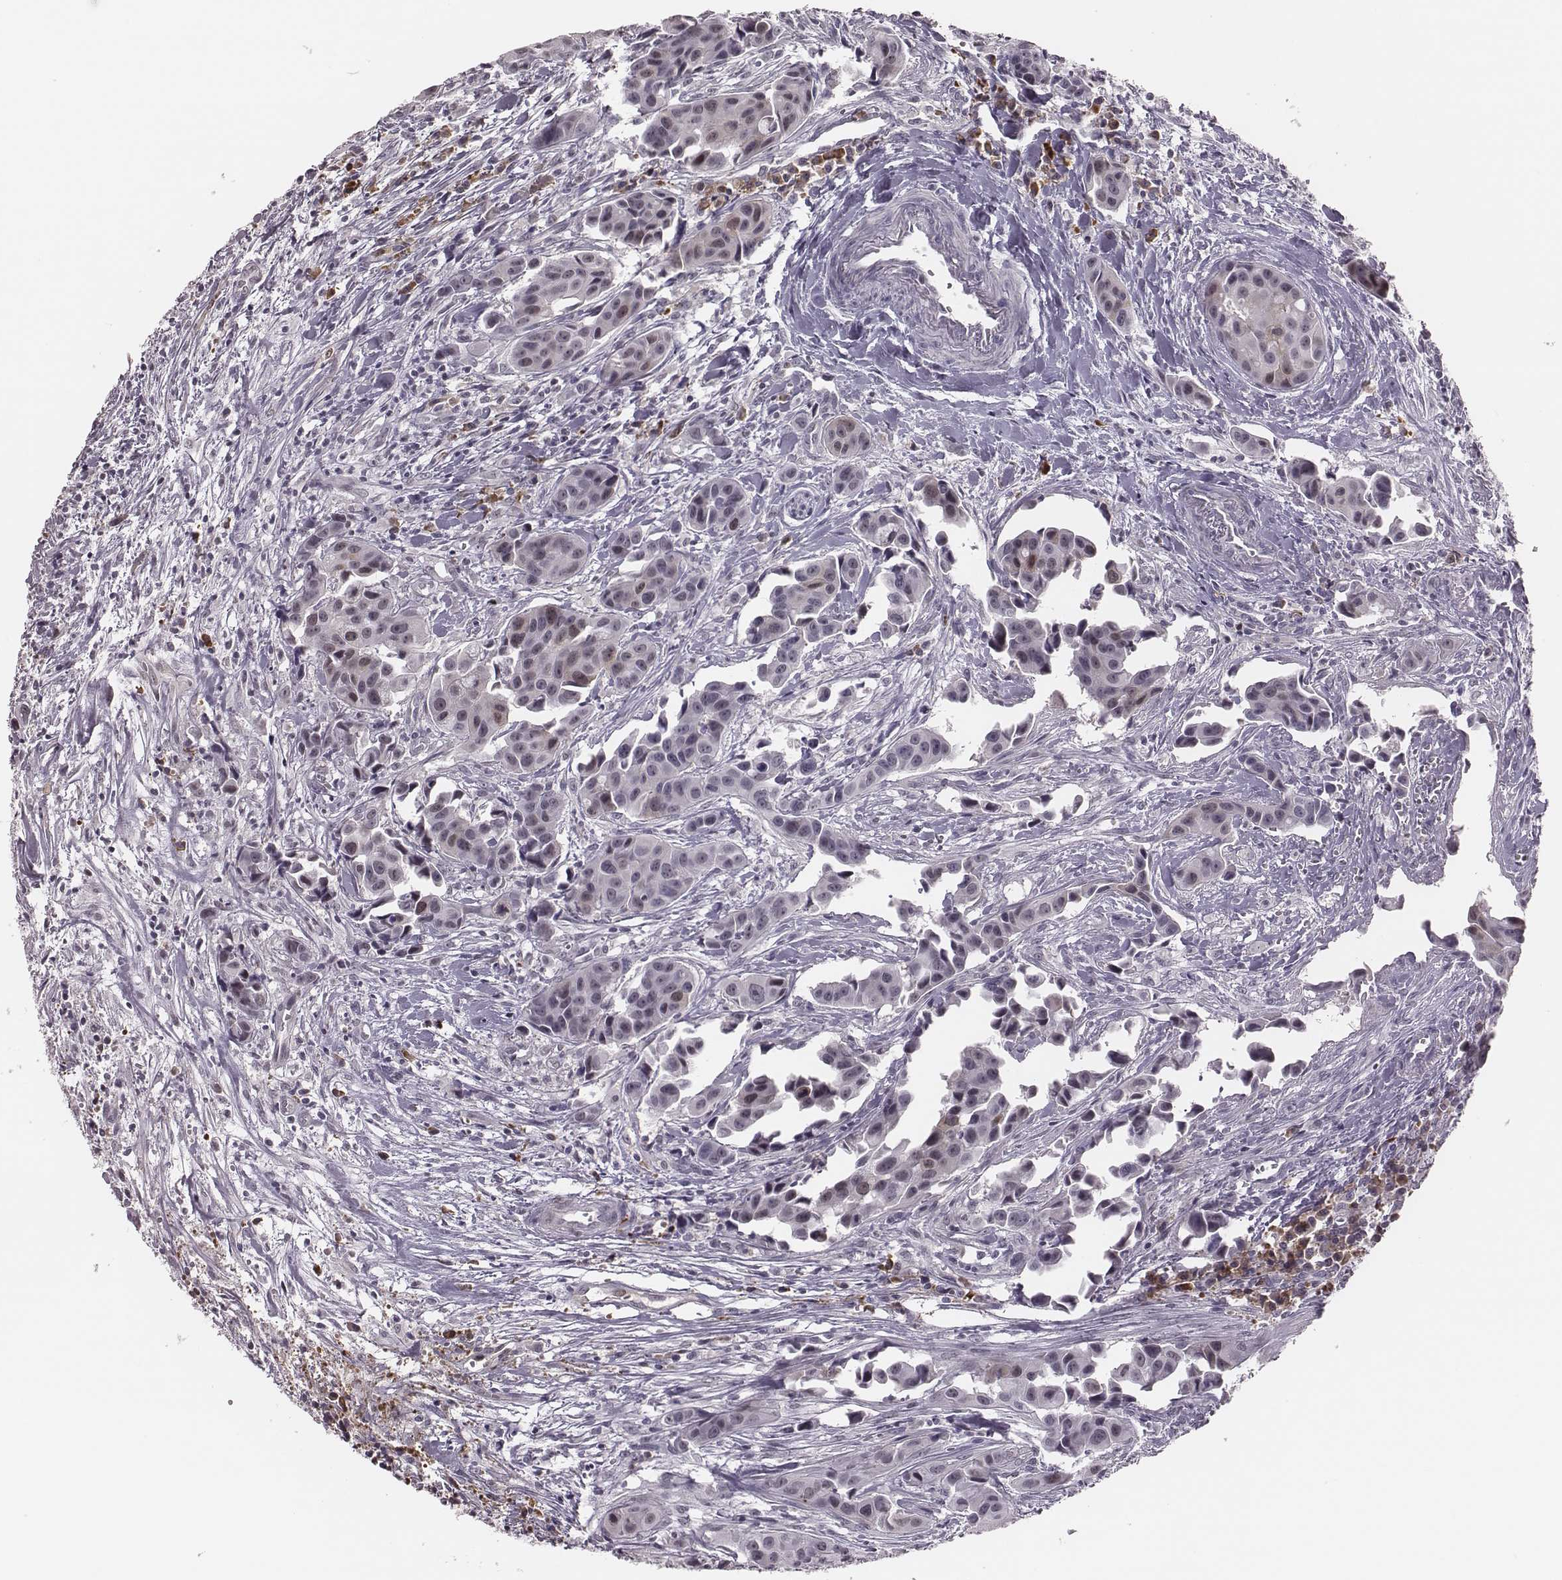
{"staining": {"intensity": "negative", "quantity": "none", "location": "none"}, "tissue": "head and neck cancer", "cell_type": "Tumor cells", "image_type": "cancer", "snomed": [{"axis": "morphology", "description": "Adenocarcinoma, NOS"}, {"axis": "topography", "description": "Head-Neck"}], "caption": "This is an IHC image of head and neck cancer. There is no staining in tumor cells.", "gene": "PBK", "patient": {"sex": "male", "age": 76}}